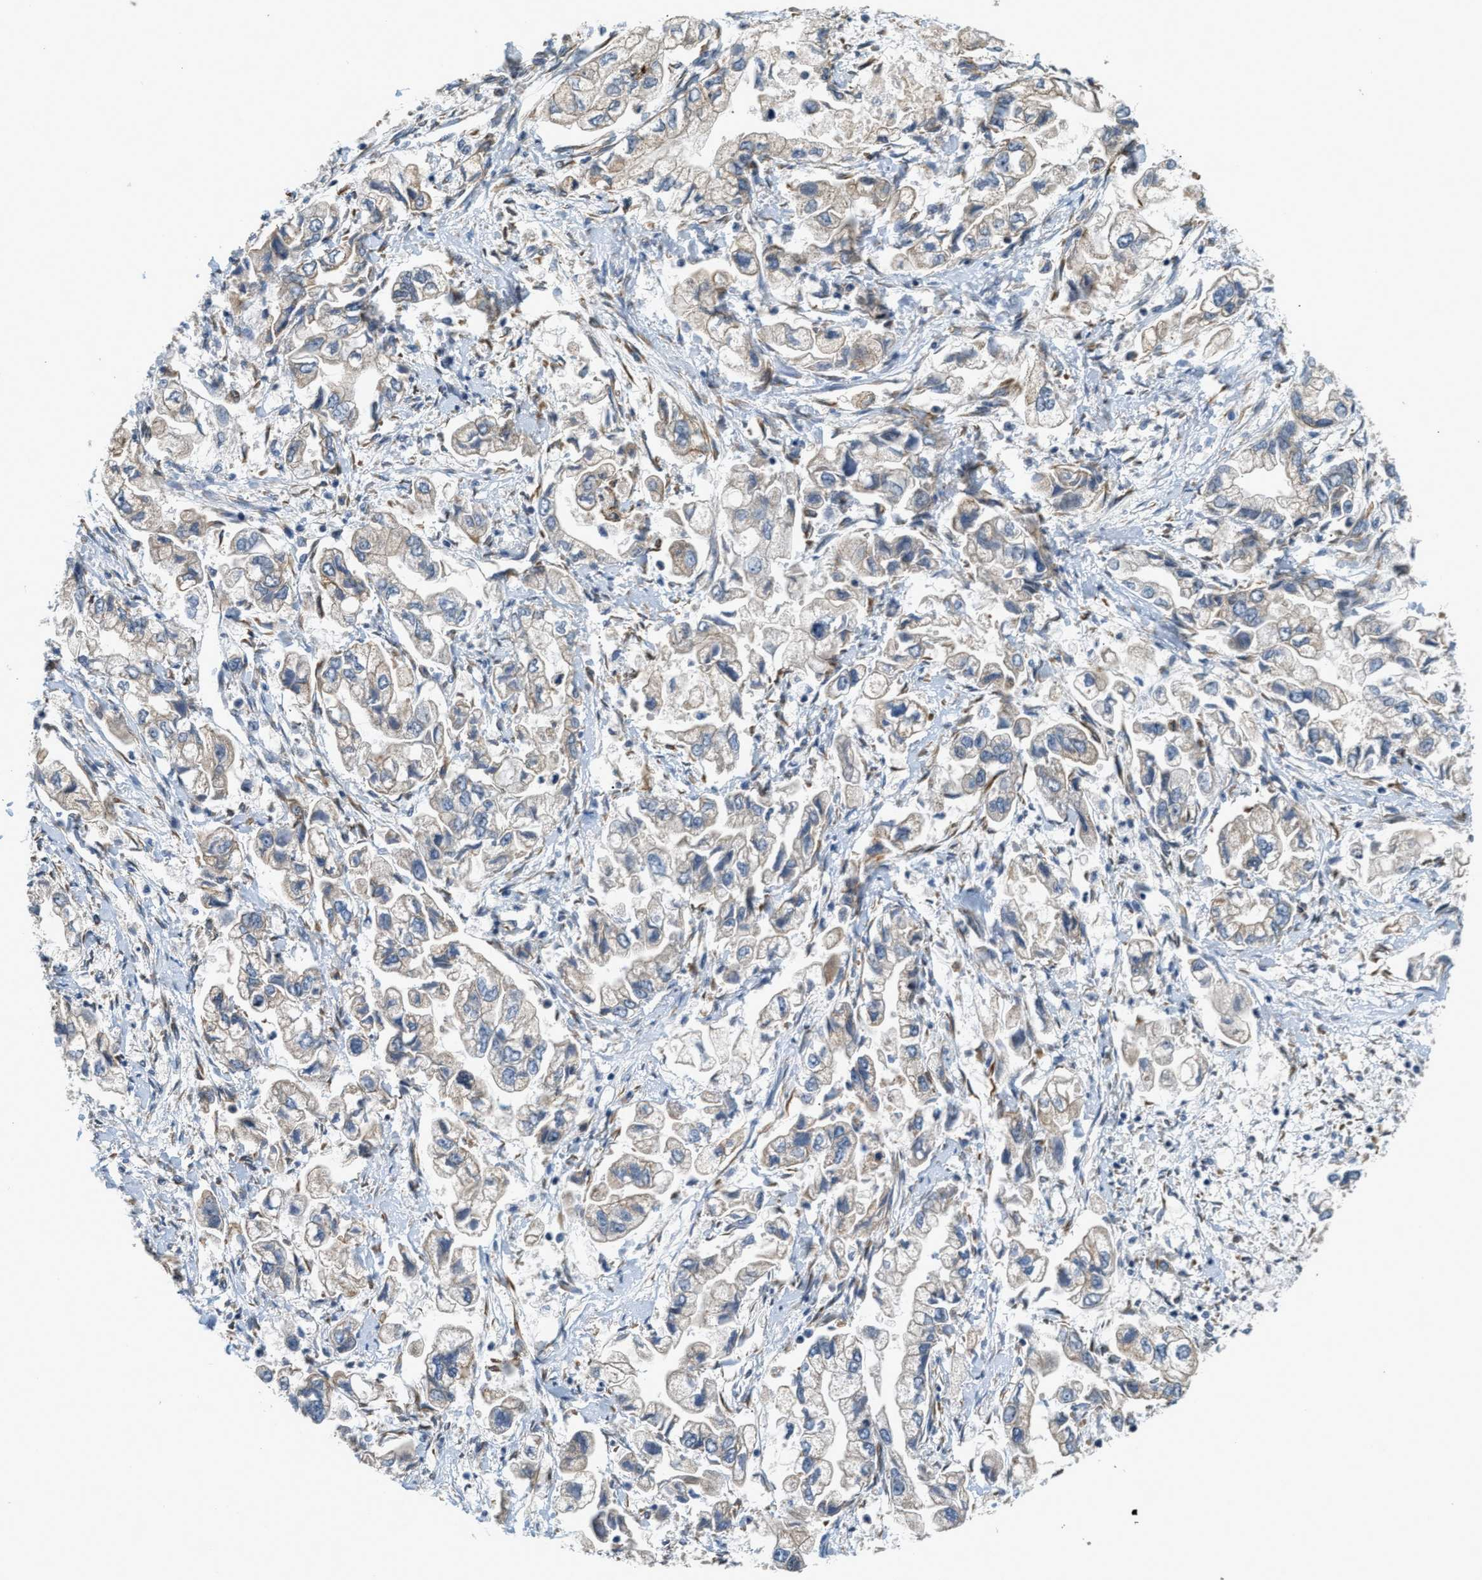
{"staining": {"intensity": "weak", "quantity": "<25%", "location": "cytoplasmic/membranous"}, "tissue": "stomach cancer", "cell_type": "Tumor cells", "image_type": "cancer", "snomed": [{"axis": "morphology", "description": "Normal tissue, NOS"}, {"axis": "morphology", "description": "Adenocarcinoma, NOS"}, {"axis": "topography", "description": "Stomach"}], "caption": "High power microscopy micrograph of an IHC micrograph of adenocarcinoma (stomach), revealing no significant expression in tumor cells.", "gene": "ALOX12", "patient": {"sex": "male", "age": 62}}